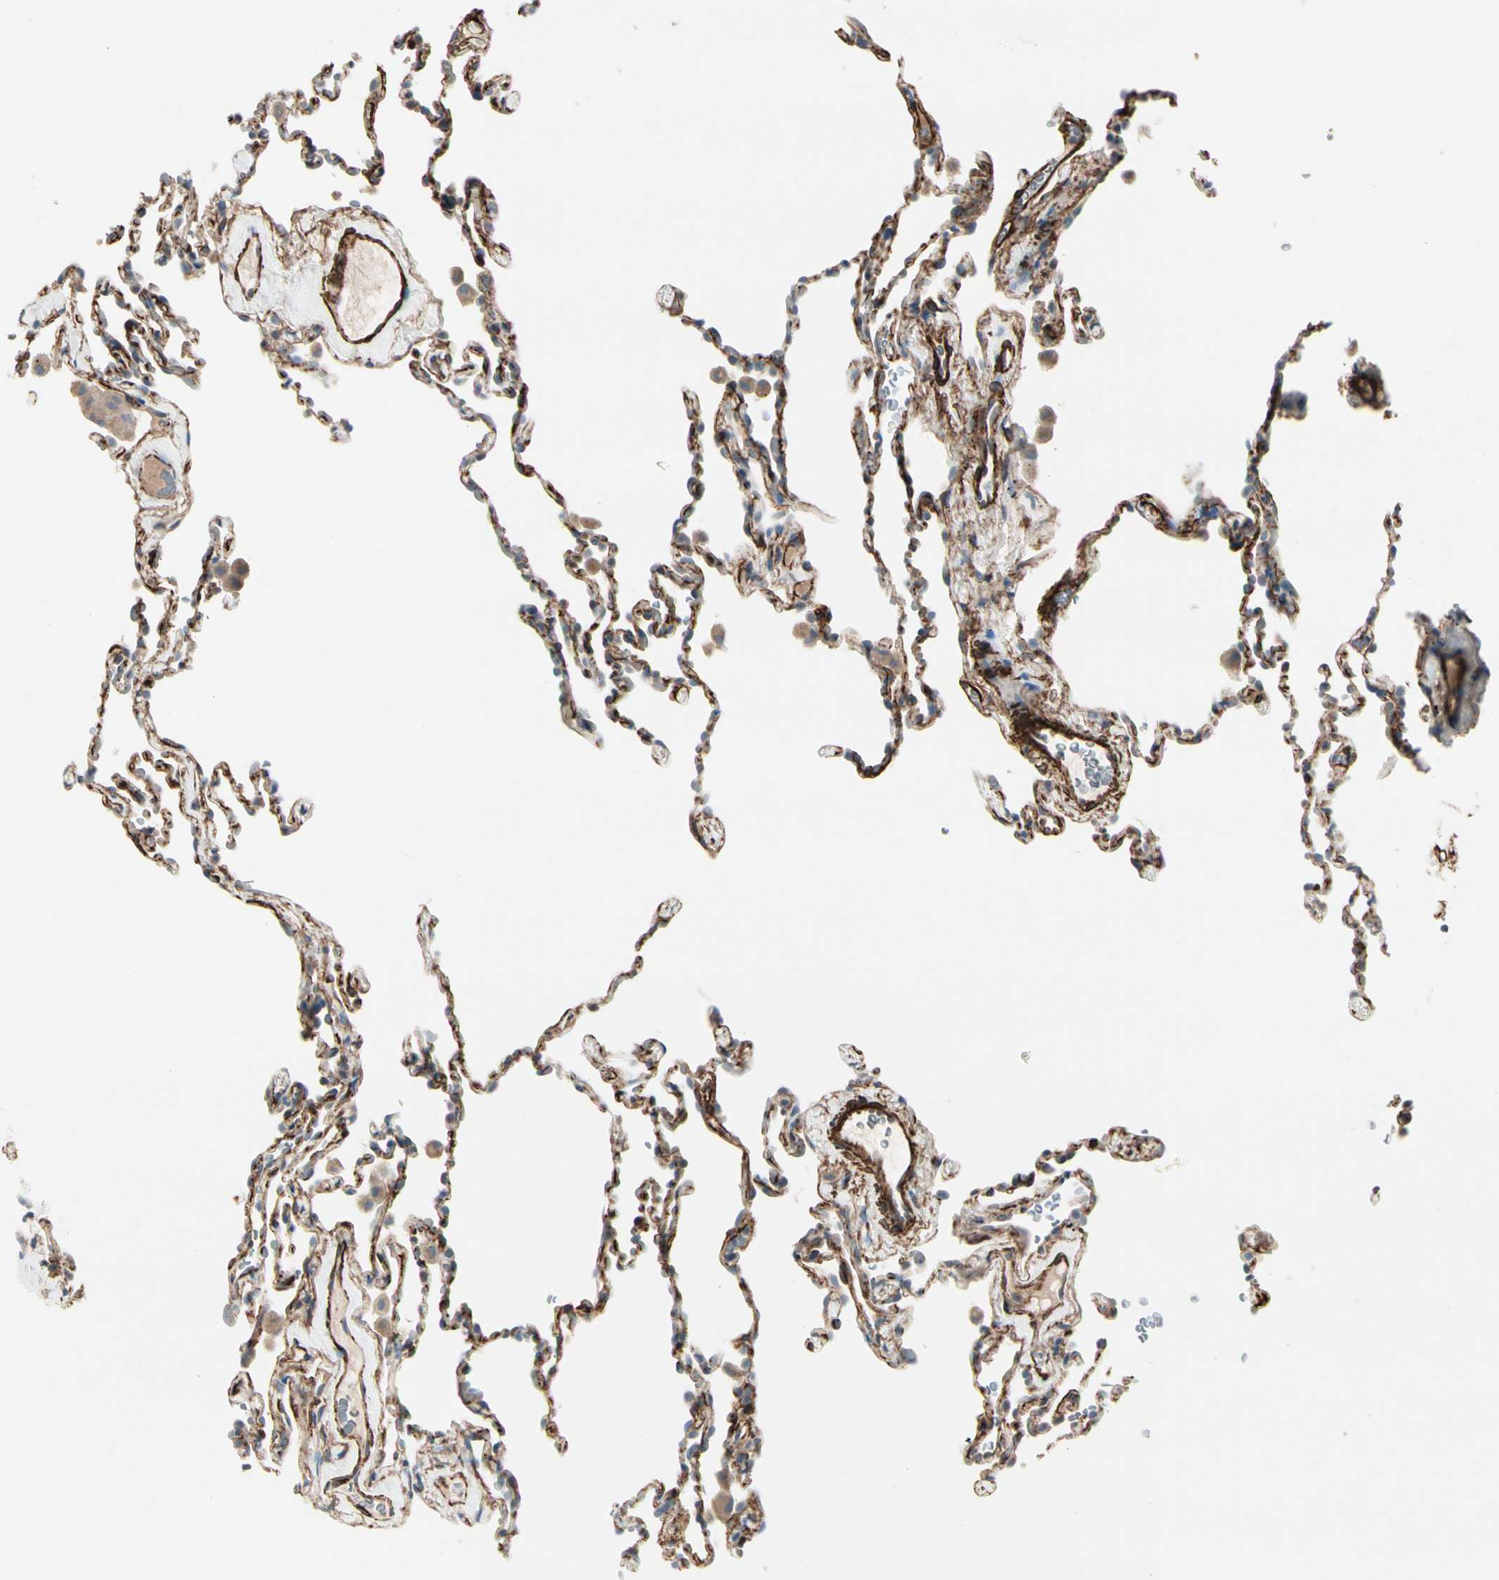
{"staining": {"intensity": "weak", "quantity": "25%-75%", "location": "cytoplasmic/membranous"}, "tissue": "lung", "cell_type": "Alveolar cells", "image_type": "normal", "snomed": [{"axis": "morphology", "description": "Normal tissue, NOS"}, {"axis": "morphology", "description": "Soft tissue tumor metastatic"}, {"axis": "topography", "description": "Lung"}], "caption": "Lung stained with DAB (3,3'-diaminobenzidine) IHC shows low levels of weak cytoplasmic/membranous positivity in about 25%-75% of alveolar cells. (Brightfield microscopy of DAB IHC at high magnification).", "gene": "CALD1", "patient": {"sex": "male", "age": 59}}